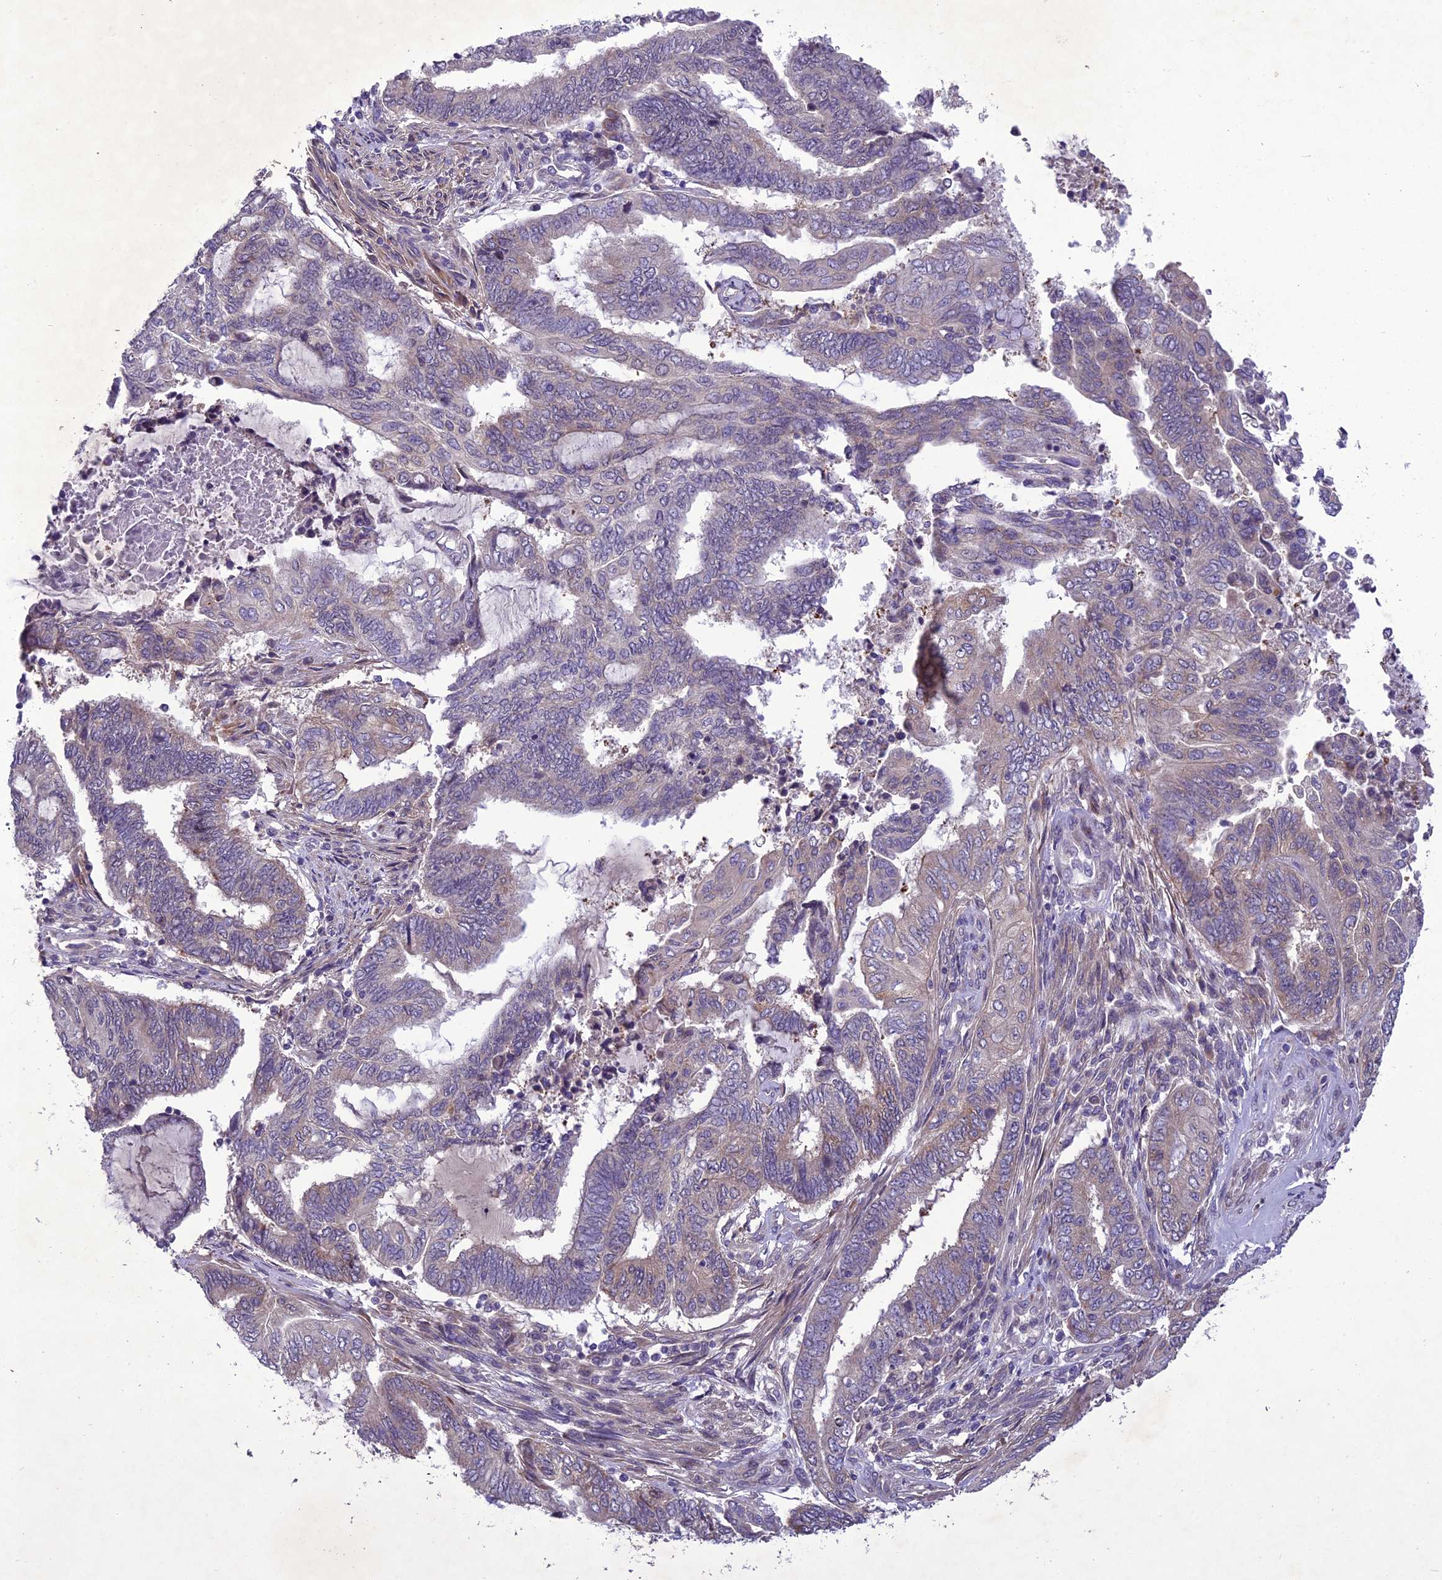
{"staining": {"intensity": "negative", "quantity": "none", "location": "none"}, "tissue": "endometrial cancer", "cell_type": "Tumor cells", "image_type": "cancer", "snomed": [{"axis": "morphology", "description": "Adenocarcinoma, NOS"}, {"axis": "topography", "description": "Uterus"}, {"axis": "topography", "description": "Endometrium"}], "caption": "Tumor cells show no significant staining in endometrial adenocarcinoma.", "gene": "CENPL", "patient": {"sex": "female", "age": 70}}